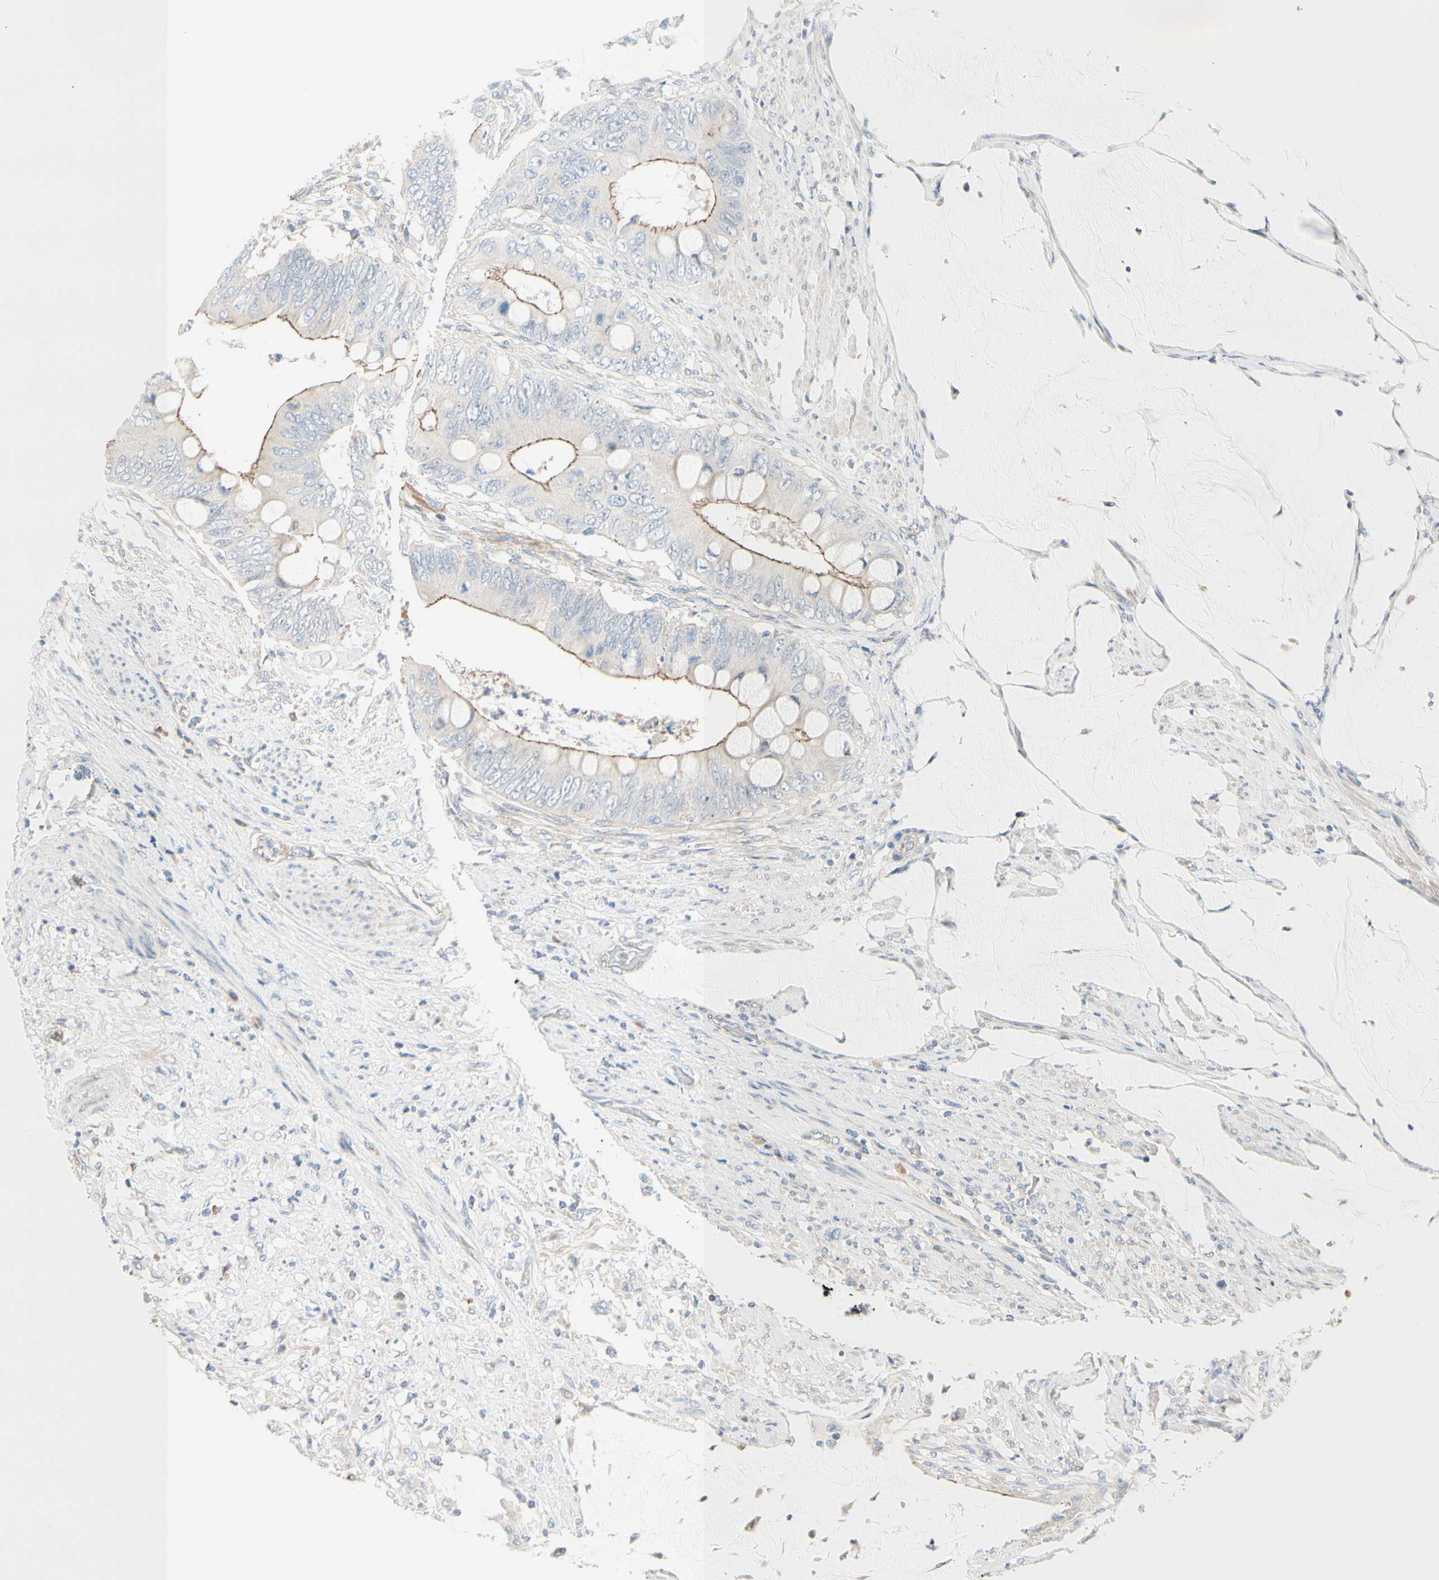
{"staining": {"intensity": "weak", "quantity": "25%-75%", "location": "cytoplasmic/membranous"}, "tissue": "colorectal cancer", "cell_type": "Tumor cells", "image_type": "cancer", "snomed": [{"axis": "morphology", "description": "Adenocarcinoma, NOS"}, {"axis": "topography", "description": "Rectum"}], "caption": "Colorectal adenocarcinoma stained for a protein (brown) demonstrates weak cytoplasmic/membranous positive positivity in approximately 25%-75% of tumor cells.", "gene": "TJP1", "patient": {"sex": "female", "age": 77}}